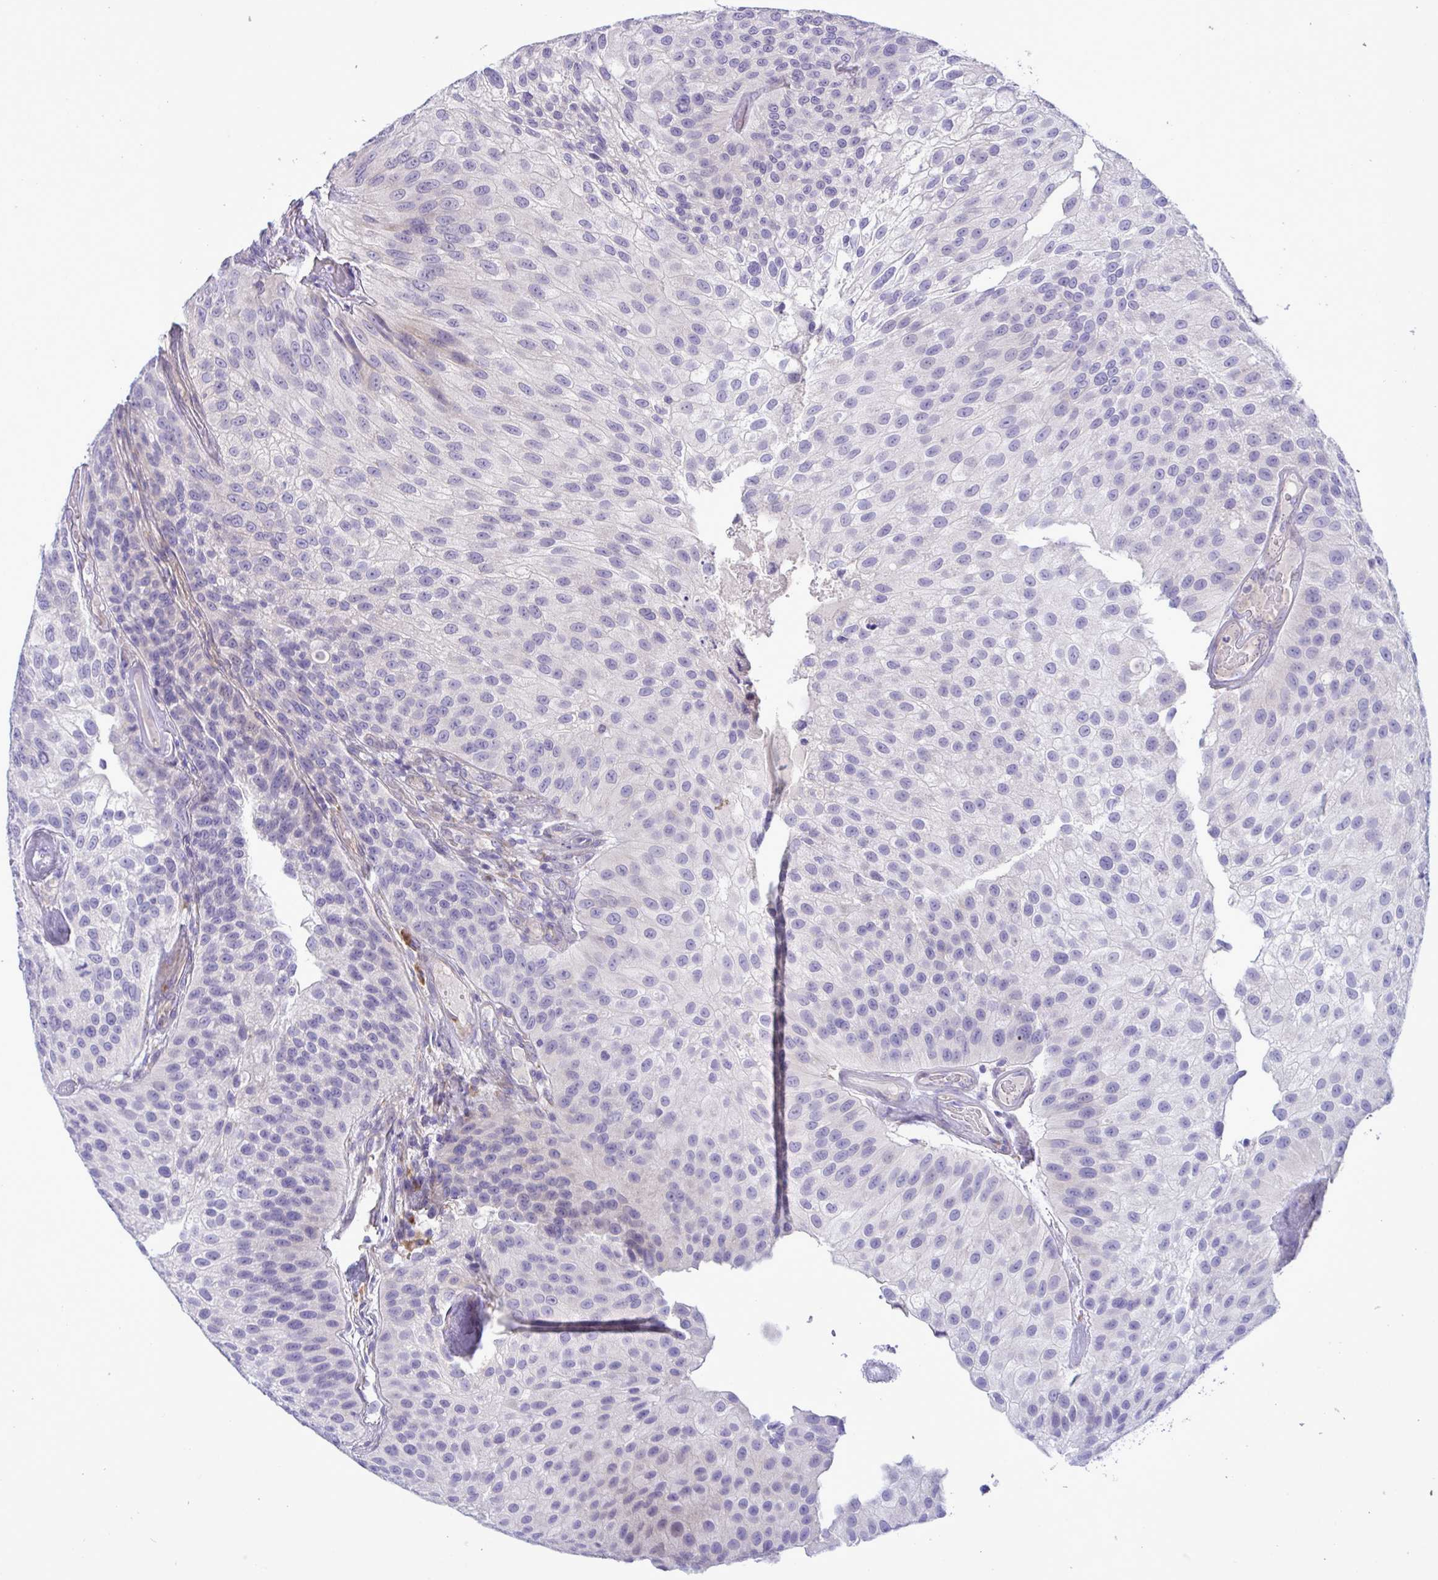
{"staining": {"intensity": "negative", "quantity": "none", "location": "none"}, "tissue": "urothelial cancer", "cell_type": "Tumor cells", "image_type": "cancer", "snomed": [{"axis": "morphology", "description": "Urothelial carcinoma, NOS"}, {"axis": "topography", "description": "Urinary bladder"}], "caption": "A high-resolution photomicrograph shows IHC staining of urothelial cancer, which shows no significant expression in tumor cells. The staining was performed using DAB (3,3'-diaminobenzidine) to visualize the protein expression in brown, while the nuclei were stained in blue with hematoxylin (Magnification: 20x).", "gene": "FAM86B1", "patient": {"sex": "male", "age": 87}}